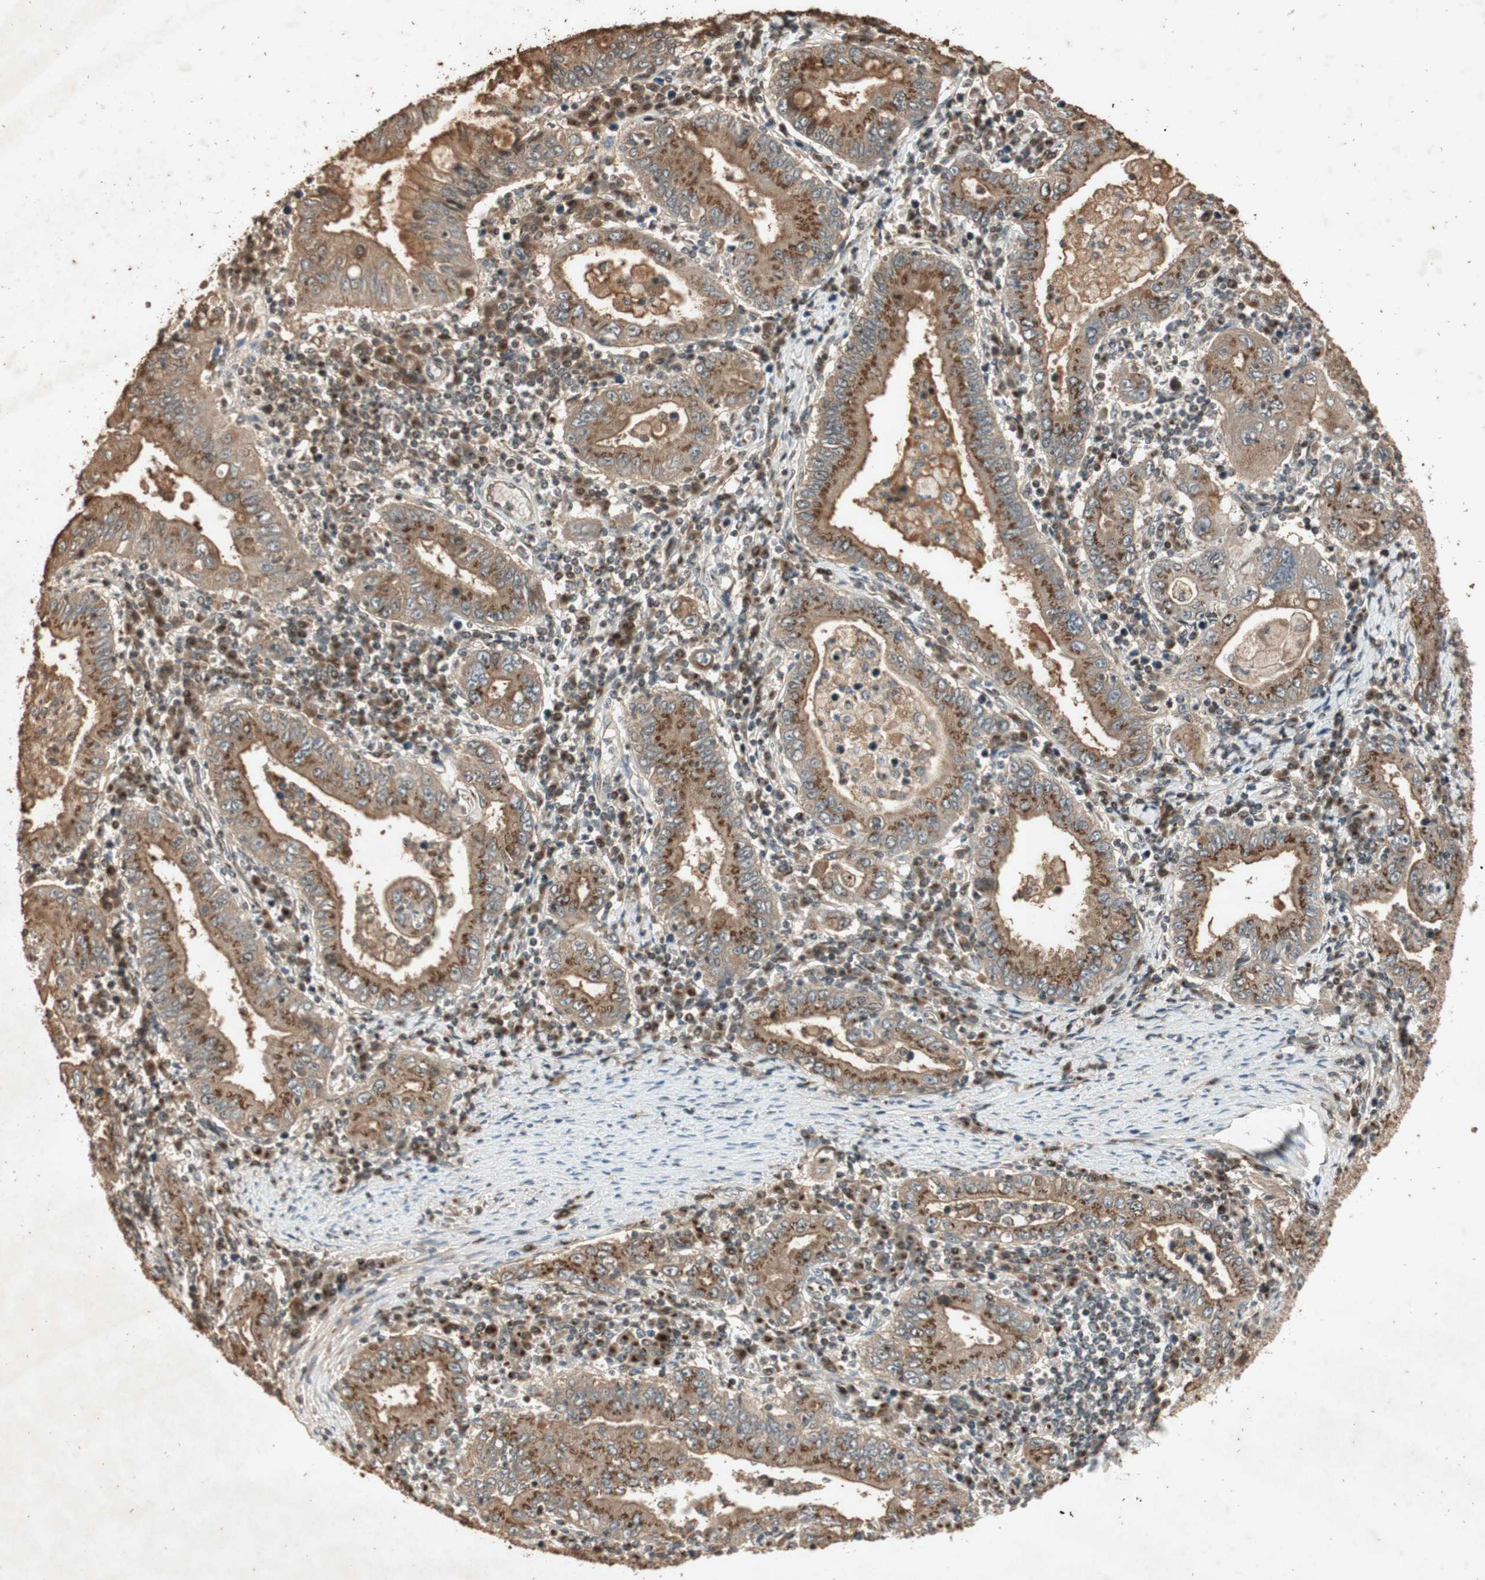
{"staining": {"intensity": "moderate", "quantity": ">75%", "location": "cytoplasmic/membranous"}, "tissue": "stomach cancer", "cell_type": "Tumor cells", "image_type": "cancer", "snomed": [{"axis": "morphology", "description": "Normal tissue, NOS"}, {"axis": "morphology", "description": "Adenocarcinoma, NOS"}, {"axis": "topography", "description": "Esophagus"}, {"axis": "topography", "description": "Stomach, upper"}, {"axis": "topography", "description": "Peripheral nerve tissue"}], "caption": "Stomach adenocarcinoma stained for a protein displays moderate cytoplasmic/membranous positivity in tumor cells. (DAB (3,3'-diaminobenzidine) IHC, brown staining for protein, blue staining for nuclei).", "gene": "NEO1", "patient": {"sex": "male", "age": 62}}